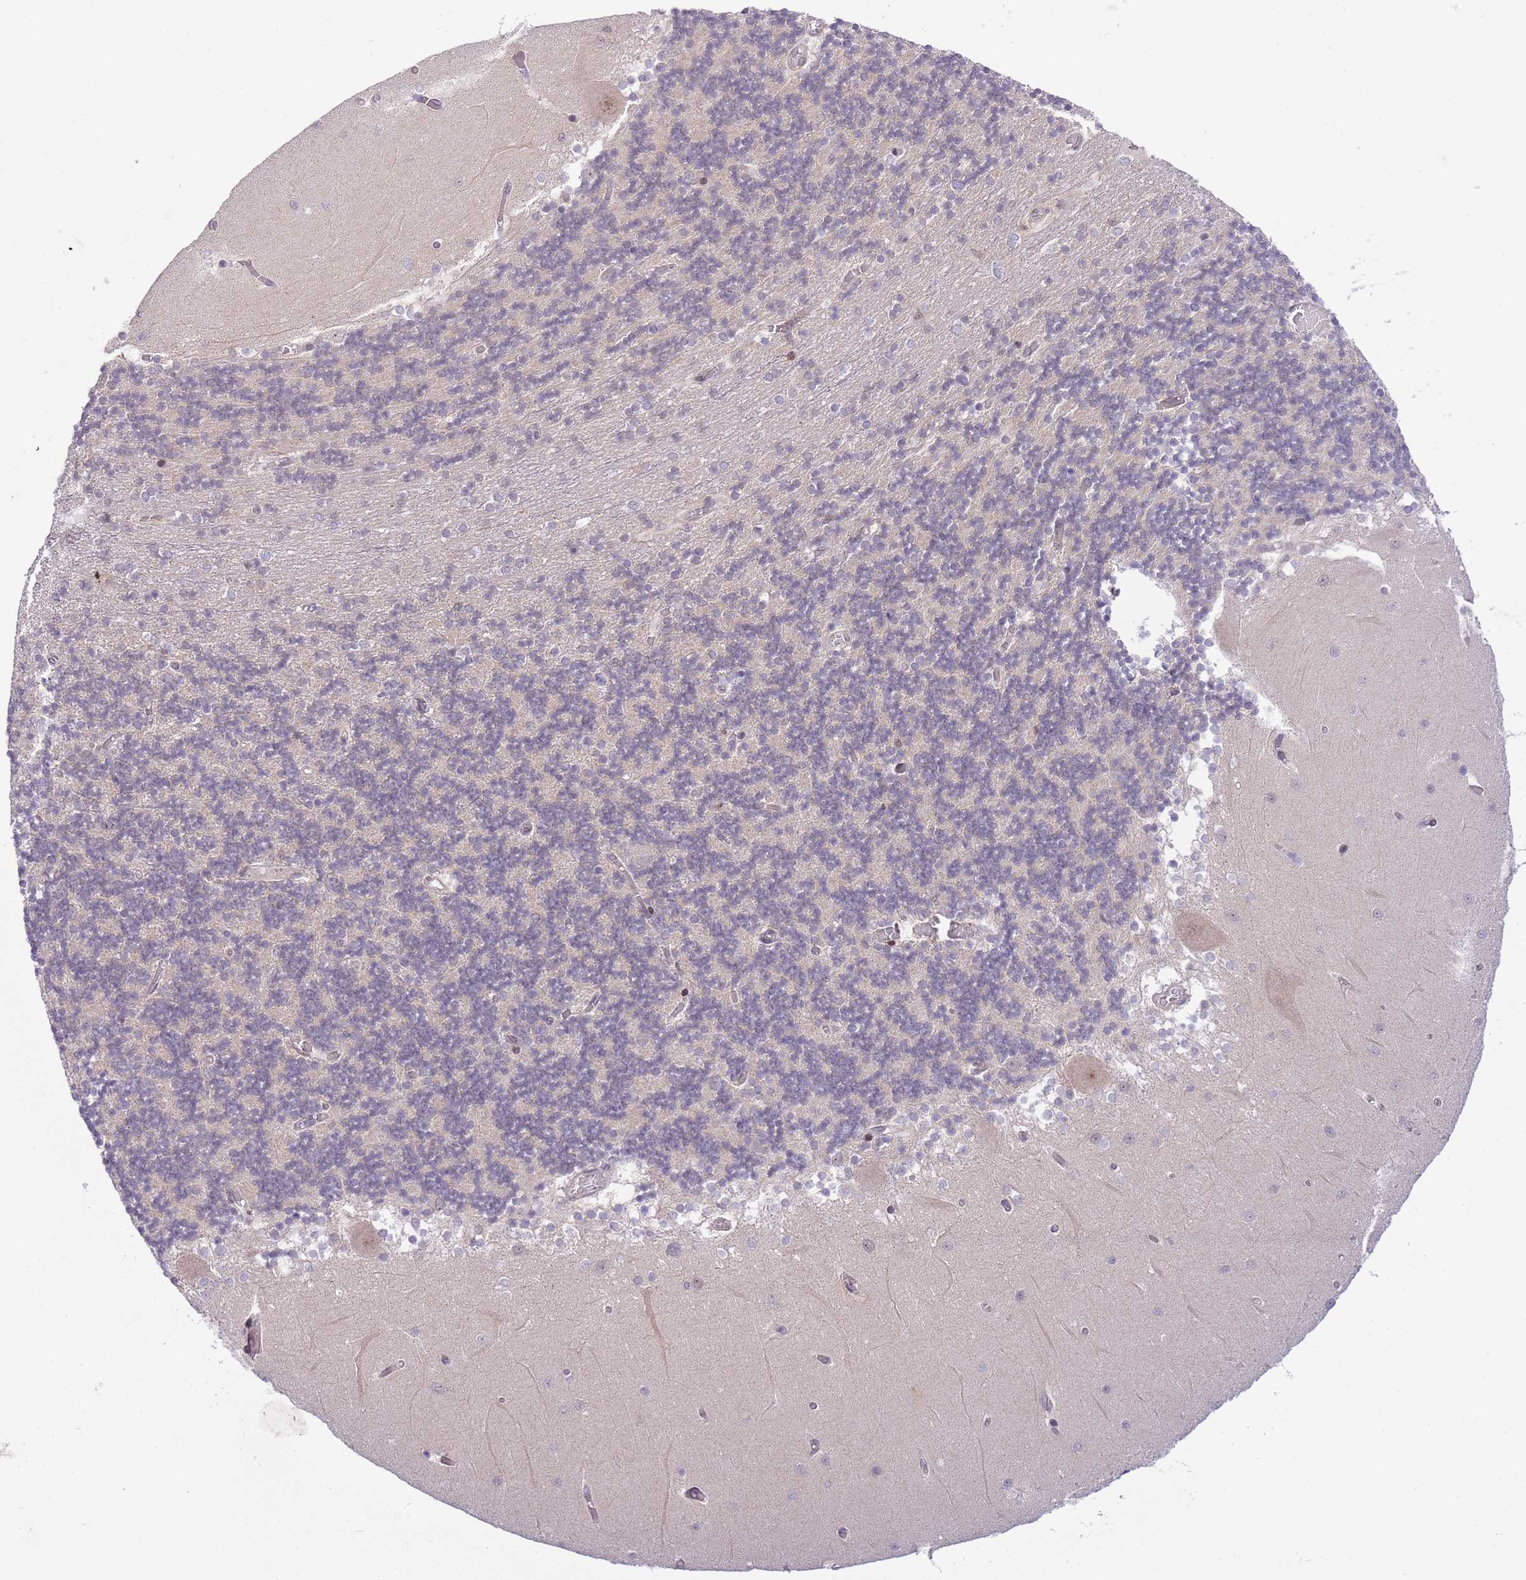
{"staining": {"intensity": "negative", "quantity": "none", "location": "none"}, "tissue": "cerebellum", "cell_type": "Cells in granular layer", "image_type": "normal", "snomed": [{"axis": "morphology", "description": "Normal tissue, NOS"}, {"axis": "topography", "description": "Cerebellum"}], "caption": "An image of cerebellum stained for a protein exhibits no brown staining in cells in granular layer.", "gene": "CHD1", "patient": {"sex": "female", "age": 28}}